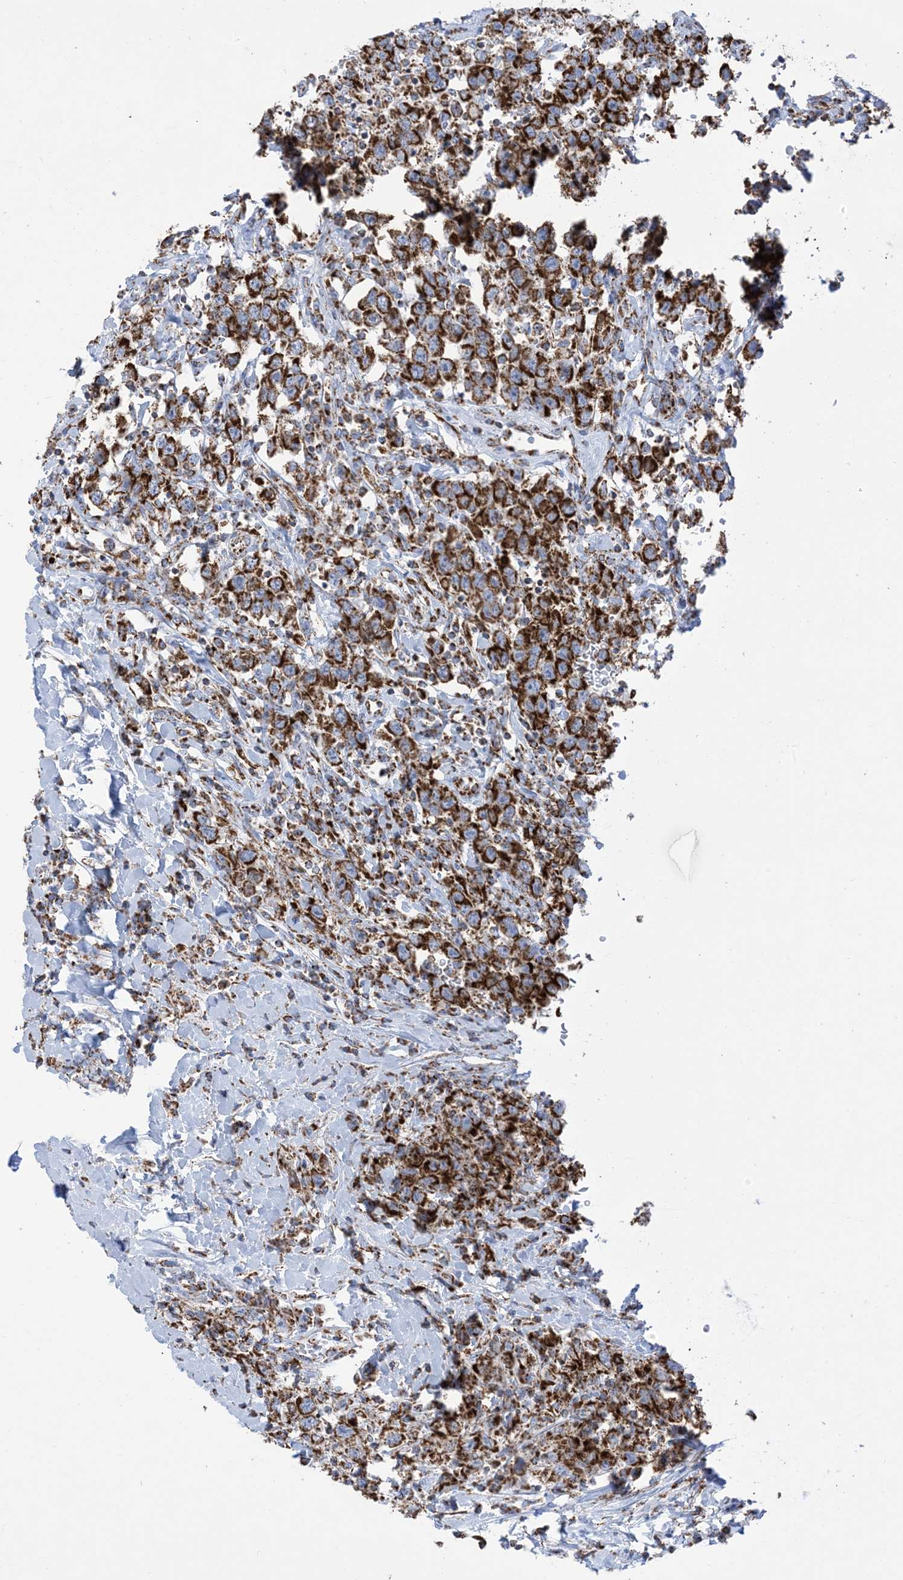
{"staining": {"intensity": "strong", "quantity": ">75%", "location": "cytoplasmic/membranous"}, "tissue": "testis cancer", "cell_type": "Tumor cells", "image_type": "cancer", "snomed": [{"axis": "morphology", "description": "Seminoma, NOS"}, {"axis": "topography", "description": "Testis"}], "caption": "Testis cancer (seminoma) stained with IHC exhibits strong cytoplasmic/membranous staining in about >75% of tumor cells.", "gene": "SAMM50", "patient": {"sex": "male", "age": 41}}